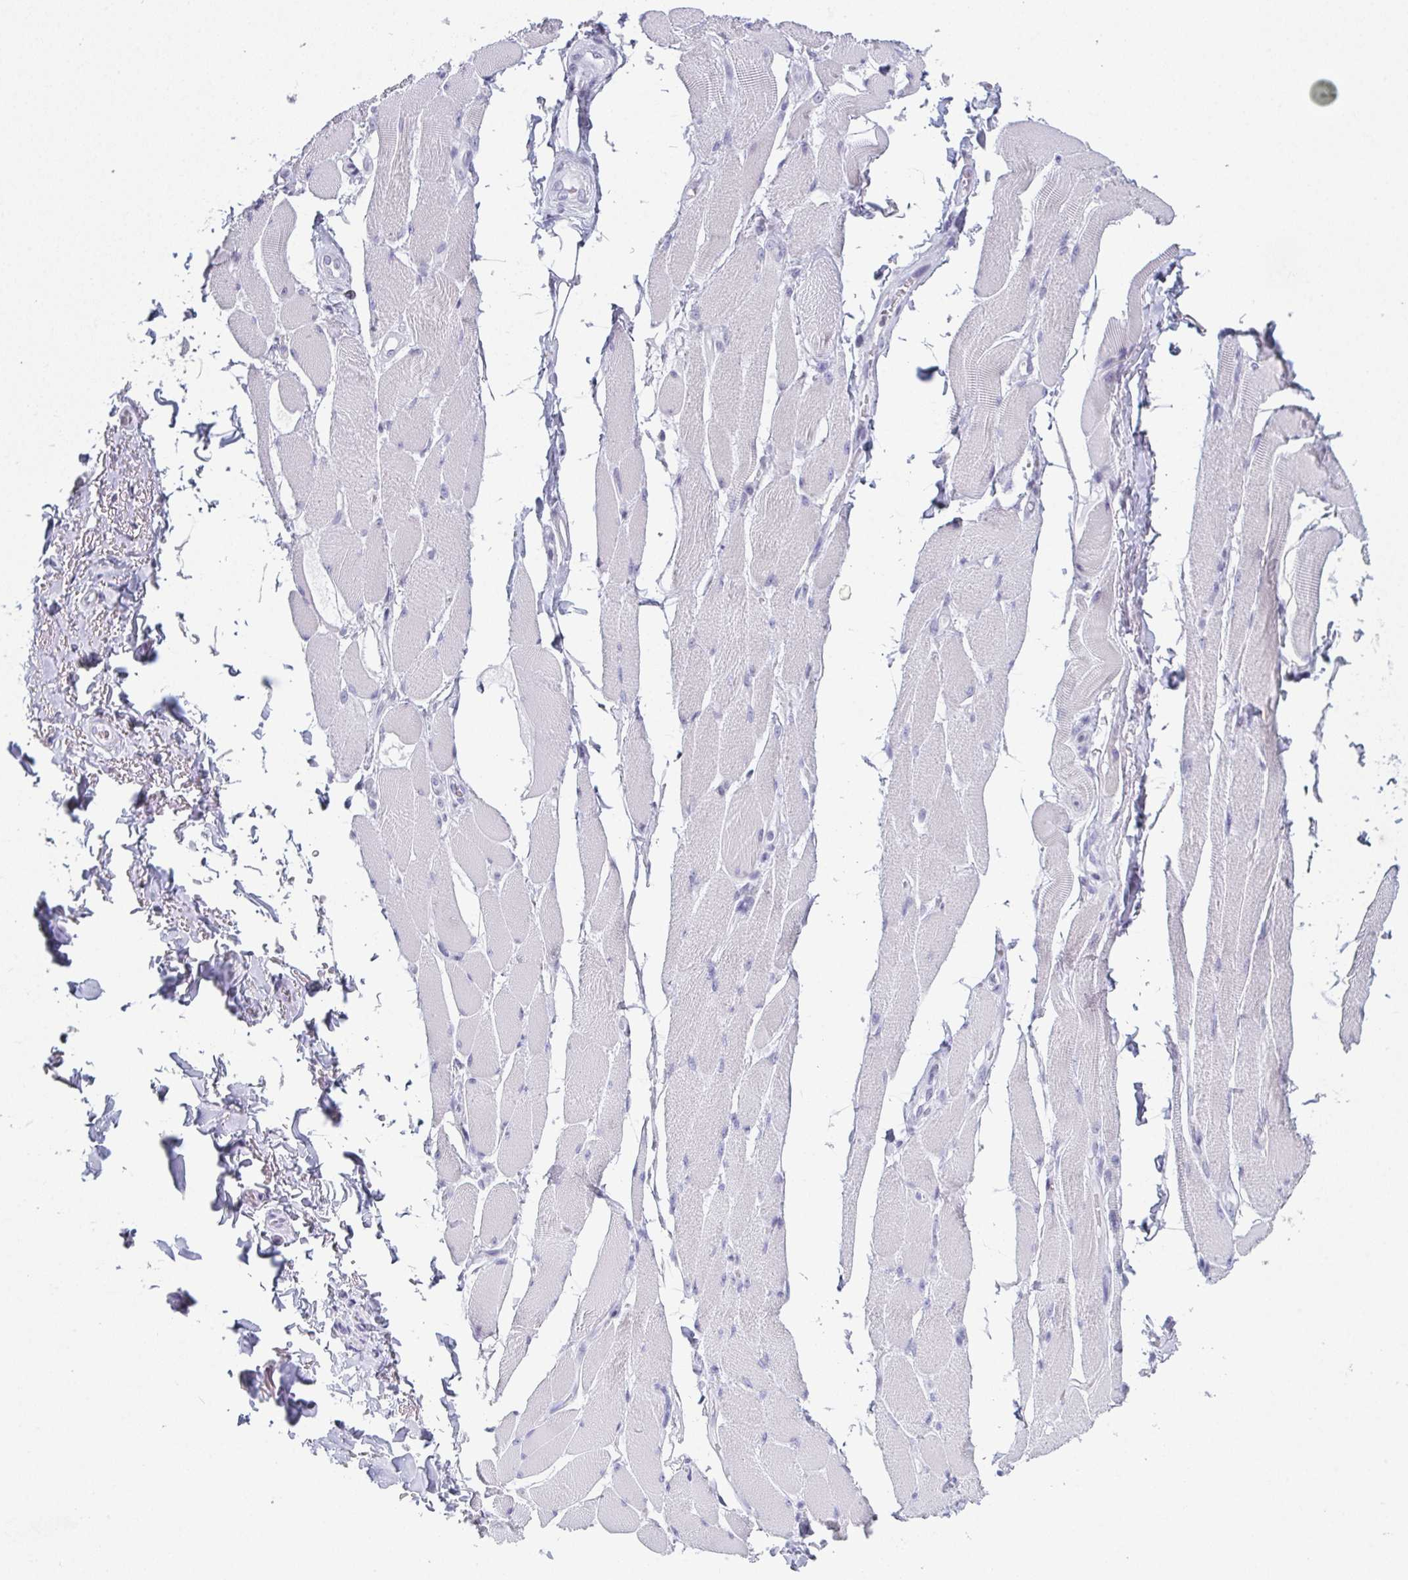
{"staining": {"intensity": "negative", "quantity": "none", "location": "none"}, "tissue": "skeletal muscle", "cell_type": "Myocytes", "image_type": "normal", "snomed": [{"axis": "morphology", "description": "Normal tissue, NOS"}, {"axis": "topography", "description": "Skeletal muscle"}, {"axis": "topography", "description": "Anal"}, {"axis": "topography", "description": "Peripheral nerve tissue"}], "caption": "The histopathology image exhibits no significant positivity in myocytes of skeletal muscle.", "gene": "PYCR3", "patient": {"sex": "male", "age": 53}}